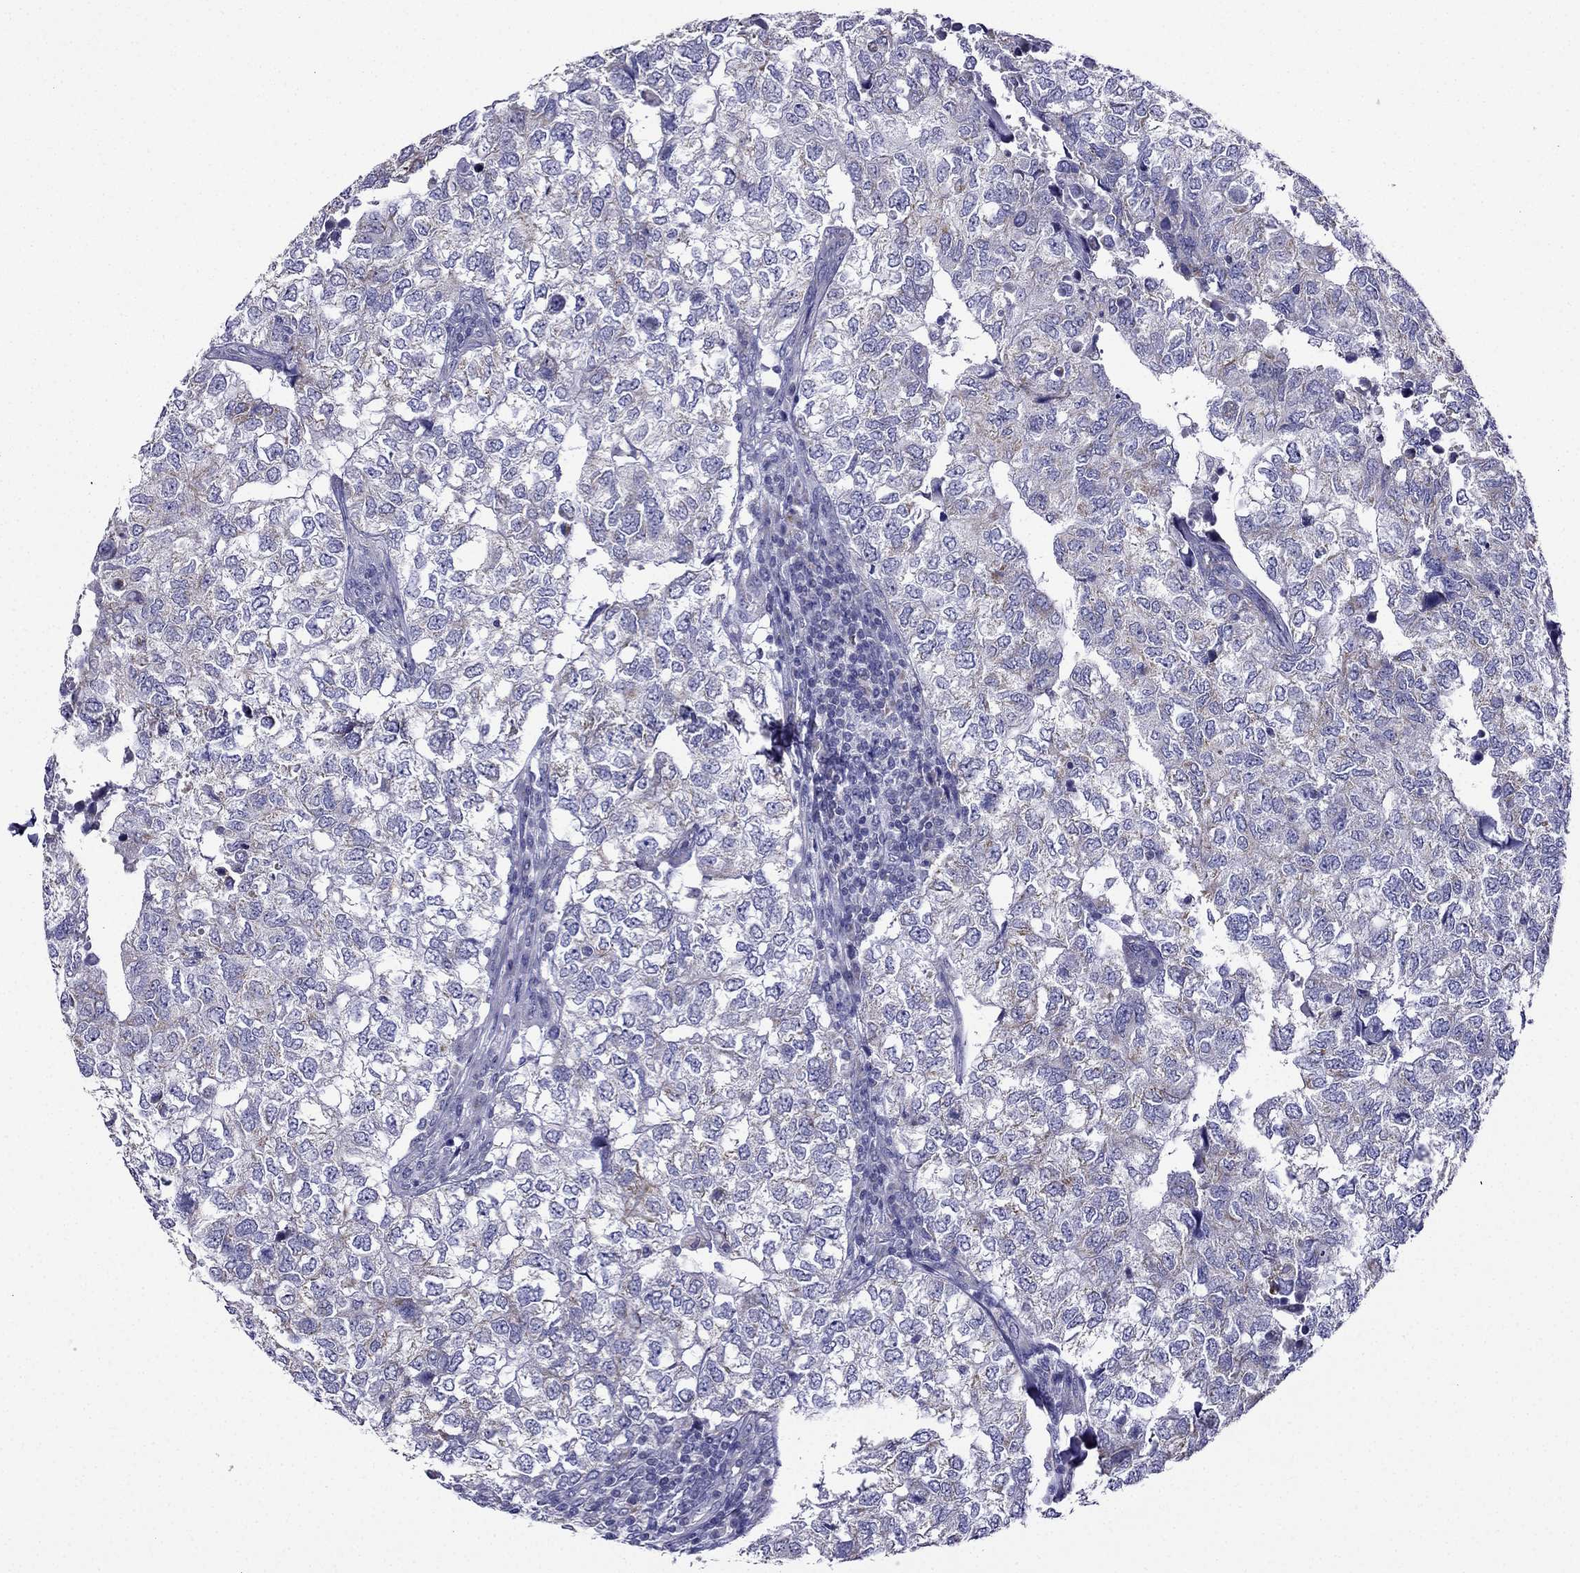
{"staining": {"intensity": "negative", "quantity": "none", "location": "none"}, "tissue": "breast cancer", "cell_type": "Tumor cells", "image_type": "cancer", "snomed": [{"axis": "morphology", "description": "Duct carcinoma"}, {"axis": "topography", "description": "Breast"}], "caption": "IHC histopathology image of neoplastic tissue: human infiltrating ductal carcinoma (breast) stained with DAB (3,3'-diaminobenzidine) displays no significant protein staining in tumor cells. The staining was performed using DAB to visualize the protein expression in brown, while the nuclei were stained in blue with hematoxylin (Magnification: 20x).", "gene": "KIF5A", "patient": {"sex": "female", "age": 30}}